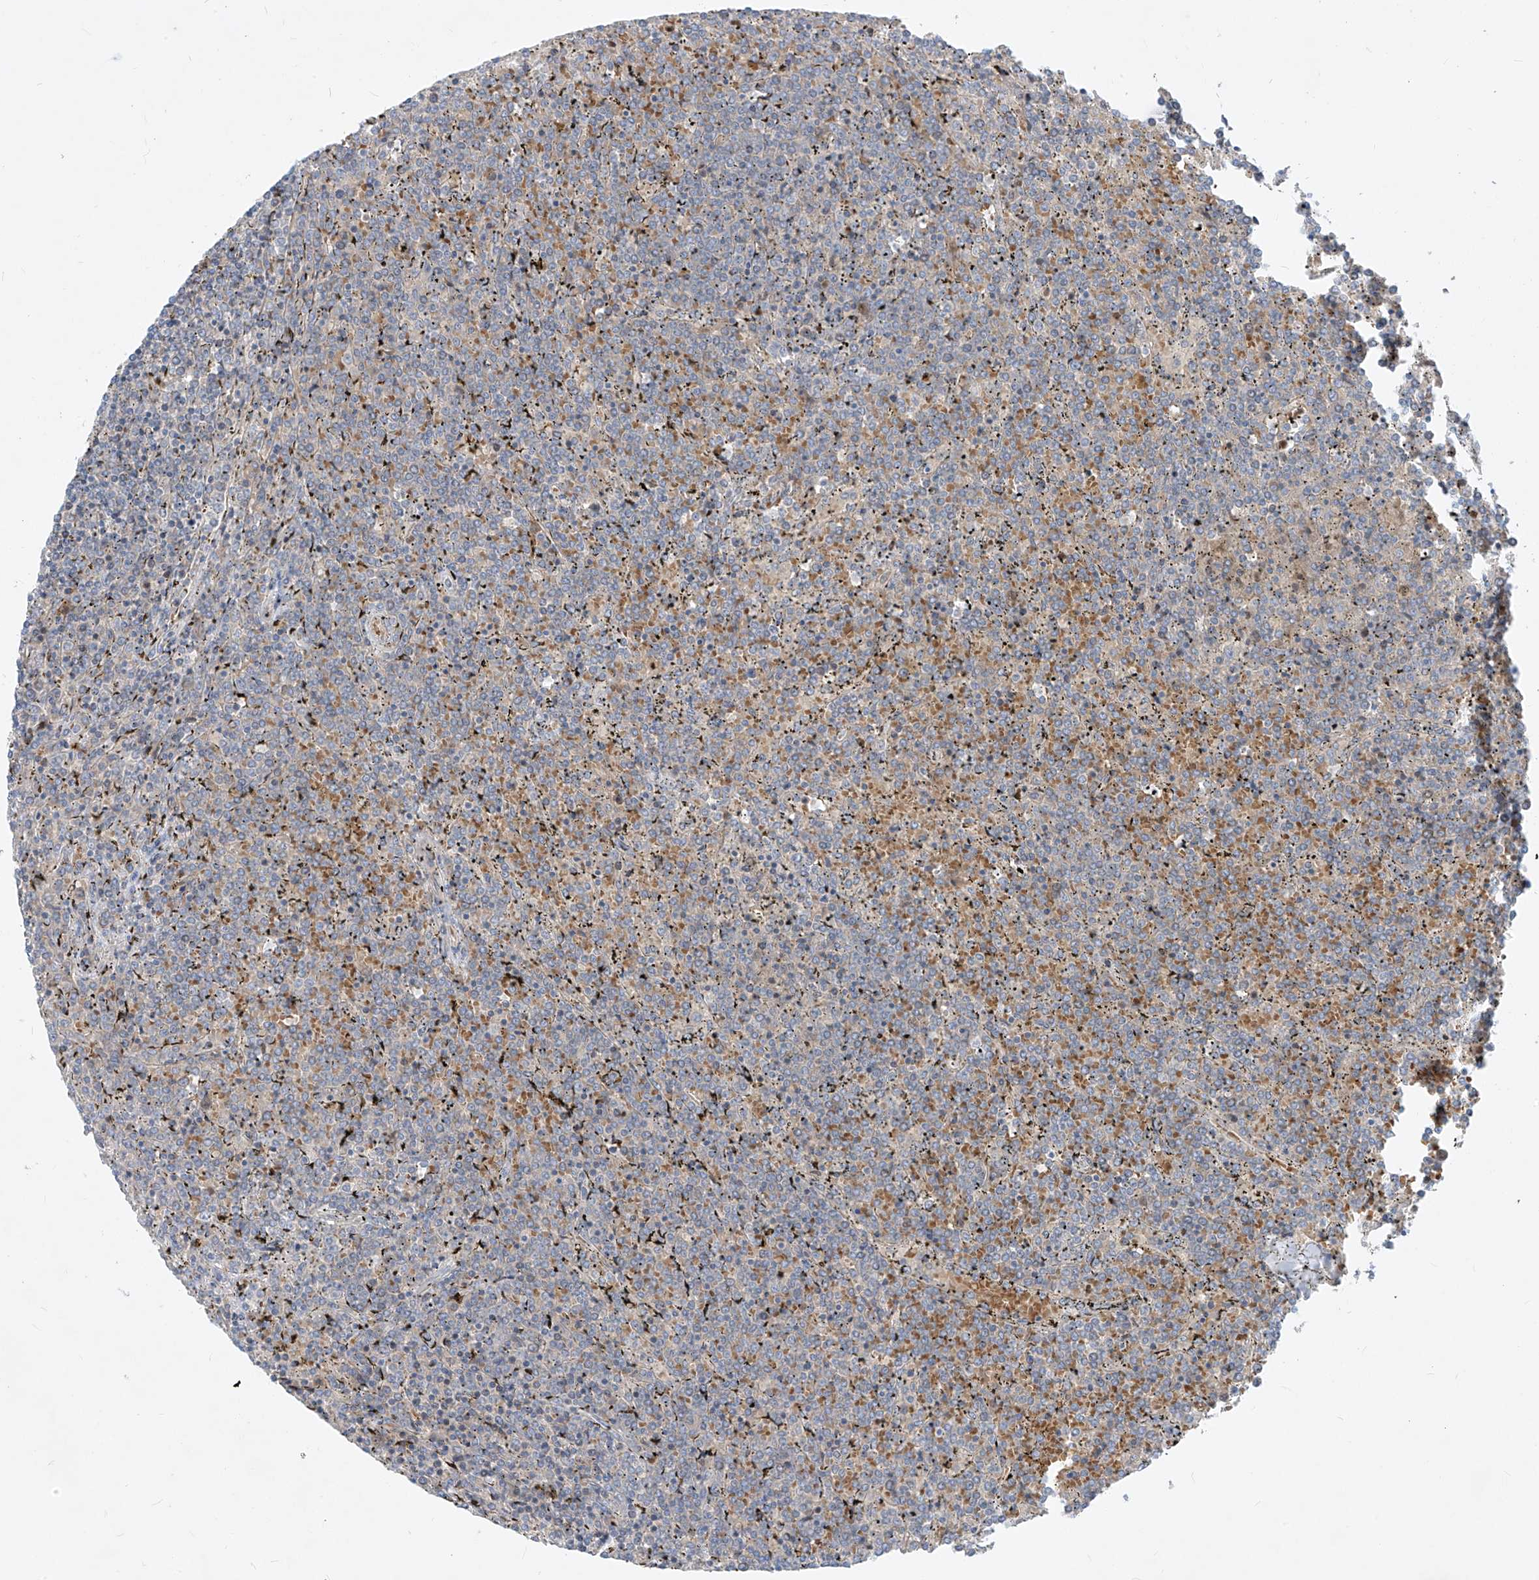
{"staining": {"intensity": "negative", "quantity": "none", "location": "none"}, "tissue": "lymphoma", "cell_type": "Tumor cells", "image_type": "cancer", "snomed": [{"axis": "morphology", "description": "Malignant lymphoma, non-Hodgkin's type, Low grade"}, {"axis": "topography", "description": "Spleen"}], "caption": "Lymphoma was stained to show a protein in brown. There is no significant positivity in tumor cells. (DAB (3,3'-diaminobenzidine) immunohistochemistry (IHC) visualized using brightfield microscopy, high magnification).", "gene": "DGKQ", "patient": {"sex": "female", "age": 19}}